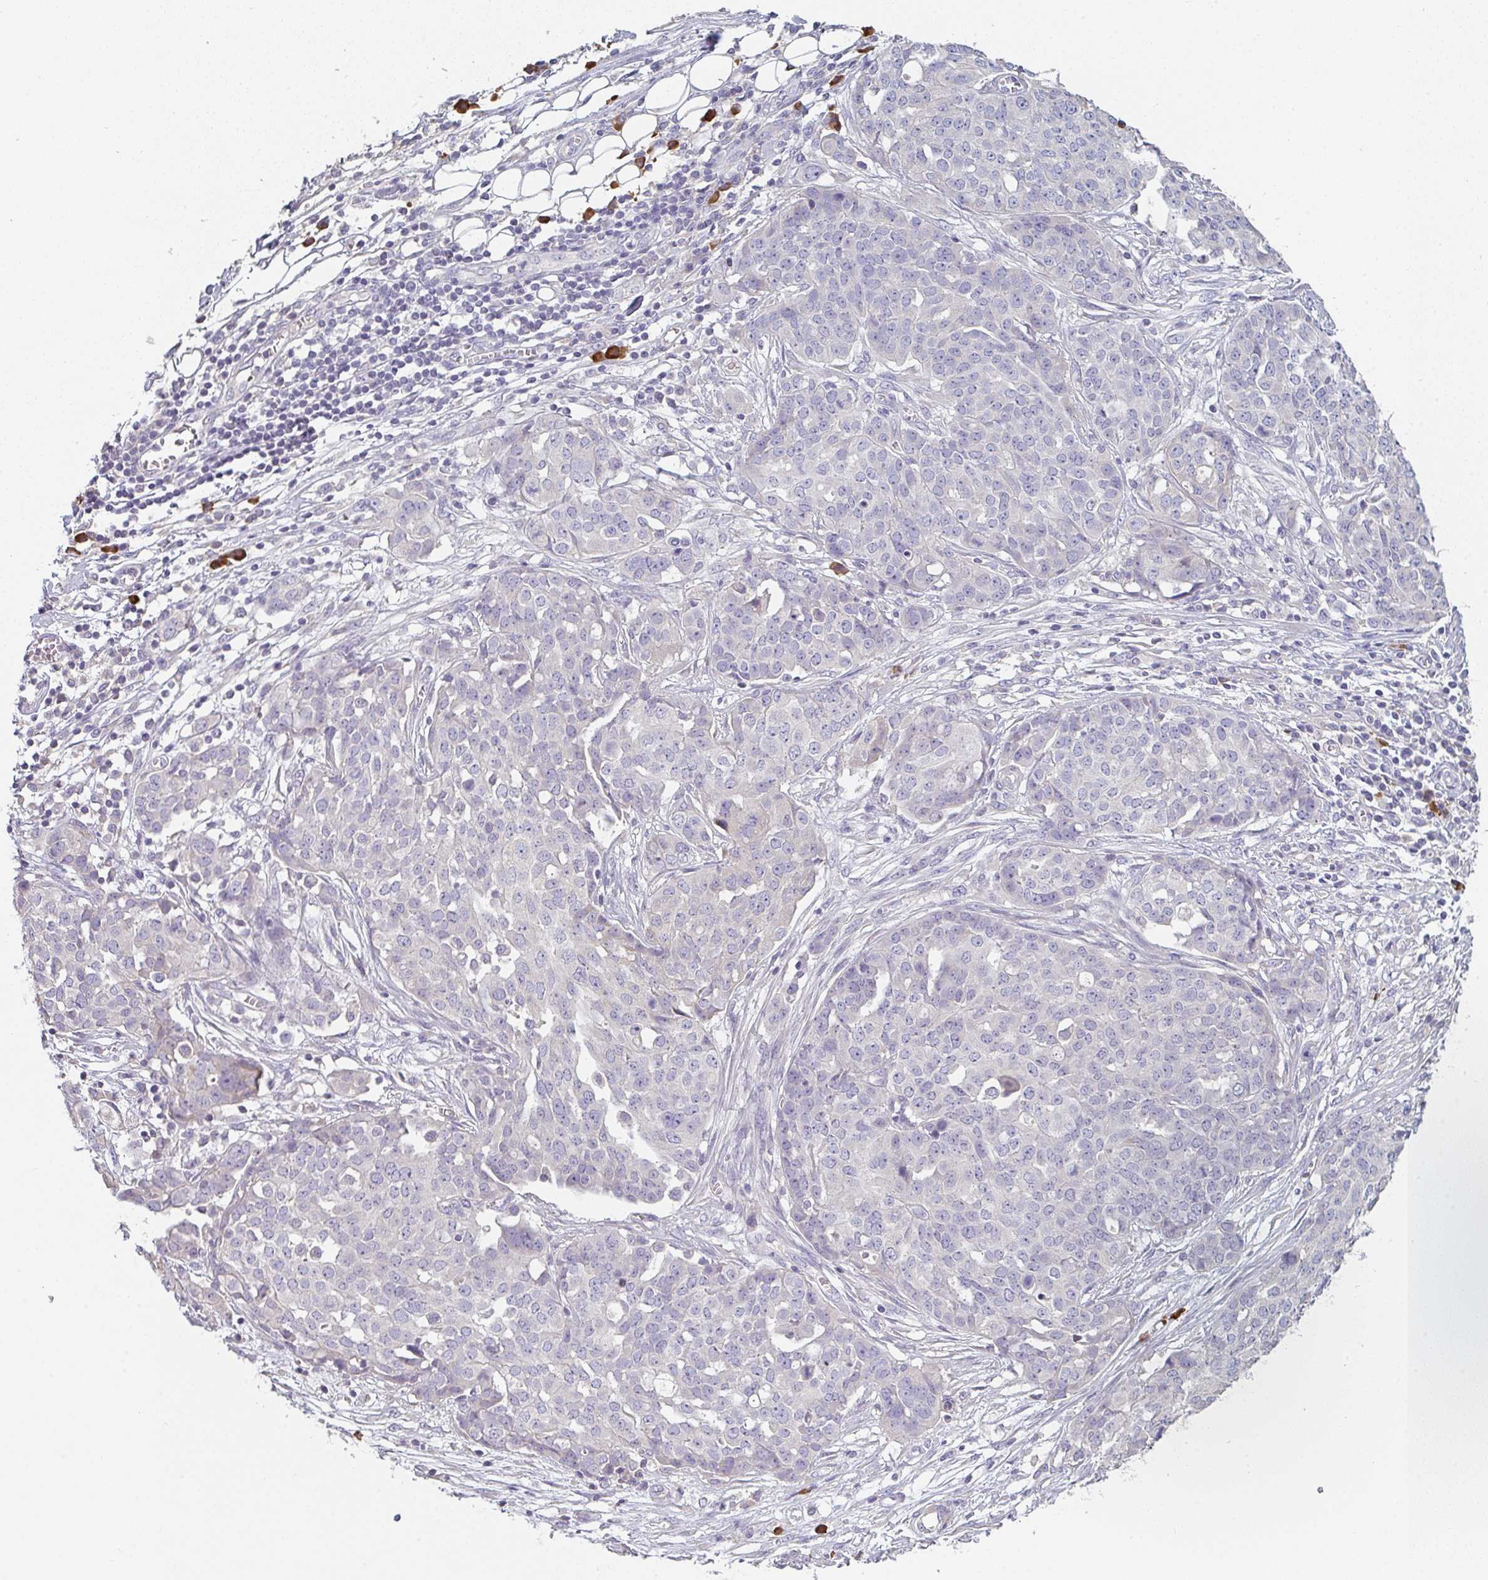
{"staining": {"intensity": "negative", "quantity": "none", "location": "none"}, "tissue": "ovarian cancer", "cell_type": "Tumor cells", "image_type": "cancer", "snomed": [{"axis": "morphology", "description": "Cystadenocarcinoma, serous, NOS"}, {"axis": "topography", "description": "Soft tissue"}, {"axis": "topography", "description": "Ovary"}], "caption": "Immunohistochemistry (IHC) image of neoplastic tissue: ovarian cancer (serous cystadenocarcinoma) stained with DAB exhibits no significant protein positivity in tumor cells. The staining was performed using DAB to visualize the protein expression in brown, while the nuclei were stained in blue with hematoxylin (Magnification: 20x).", "gene": "ZNF215", "patient": {"sex": "female", "age": 57}}